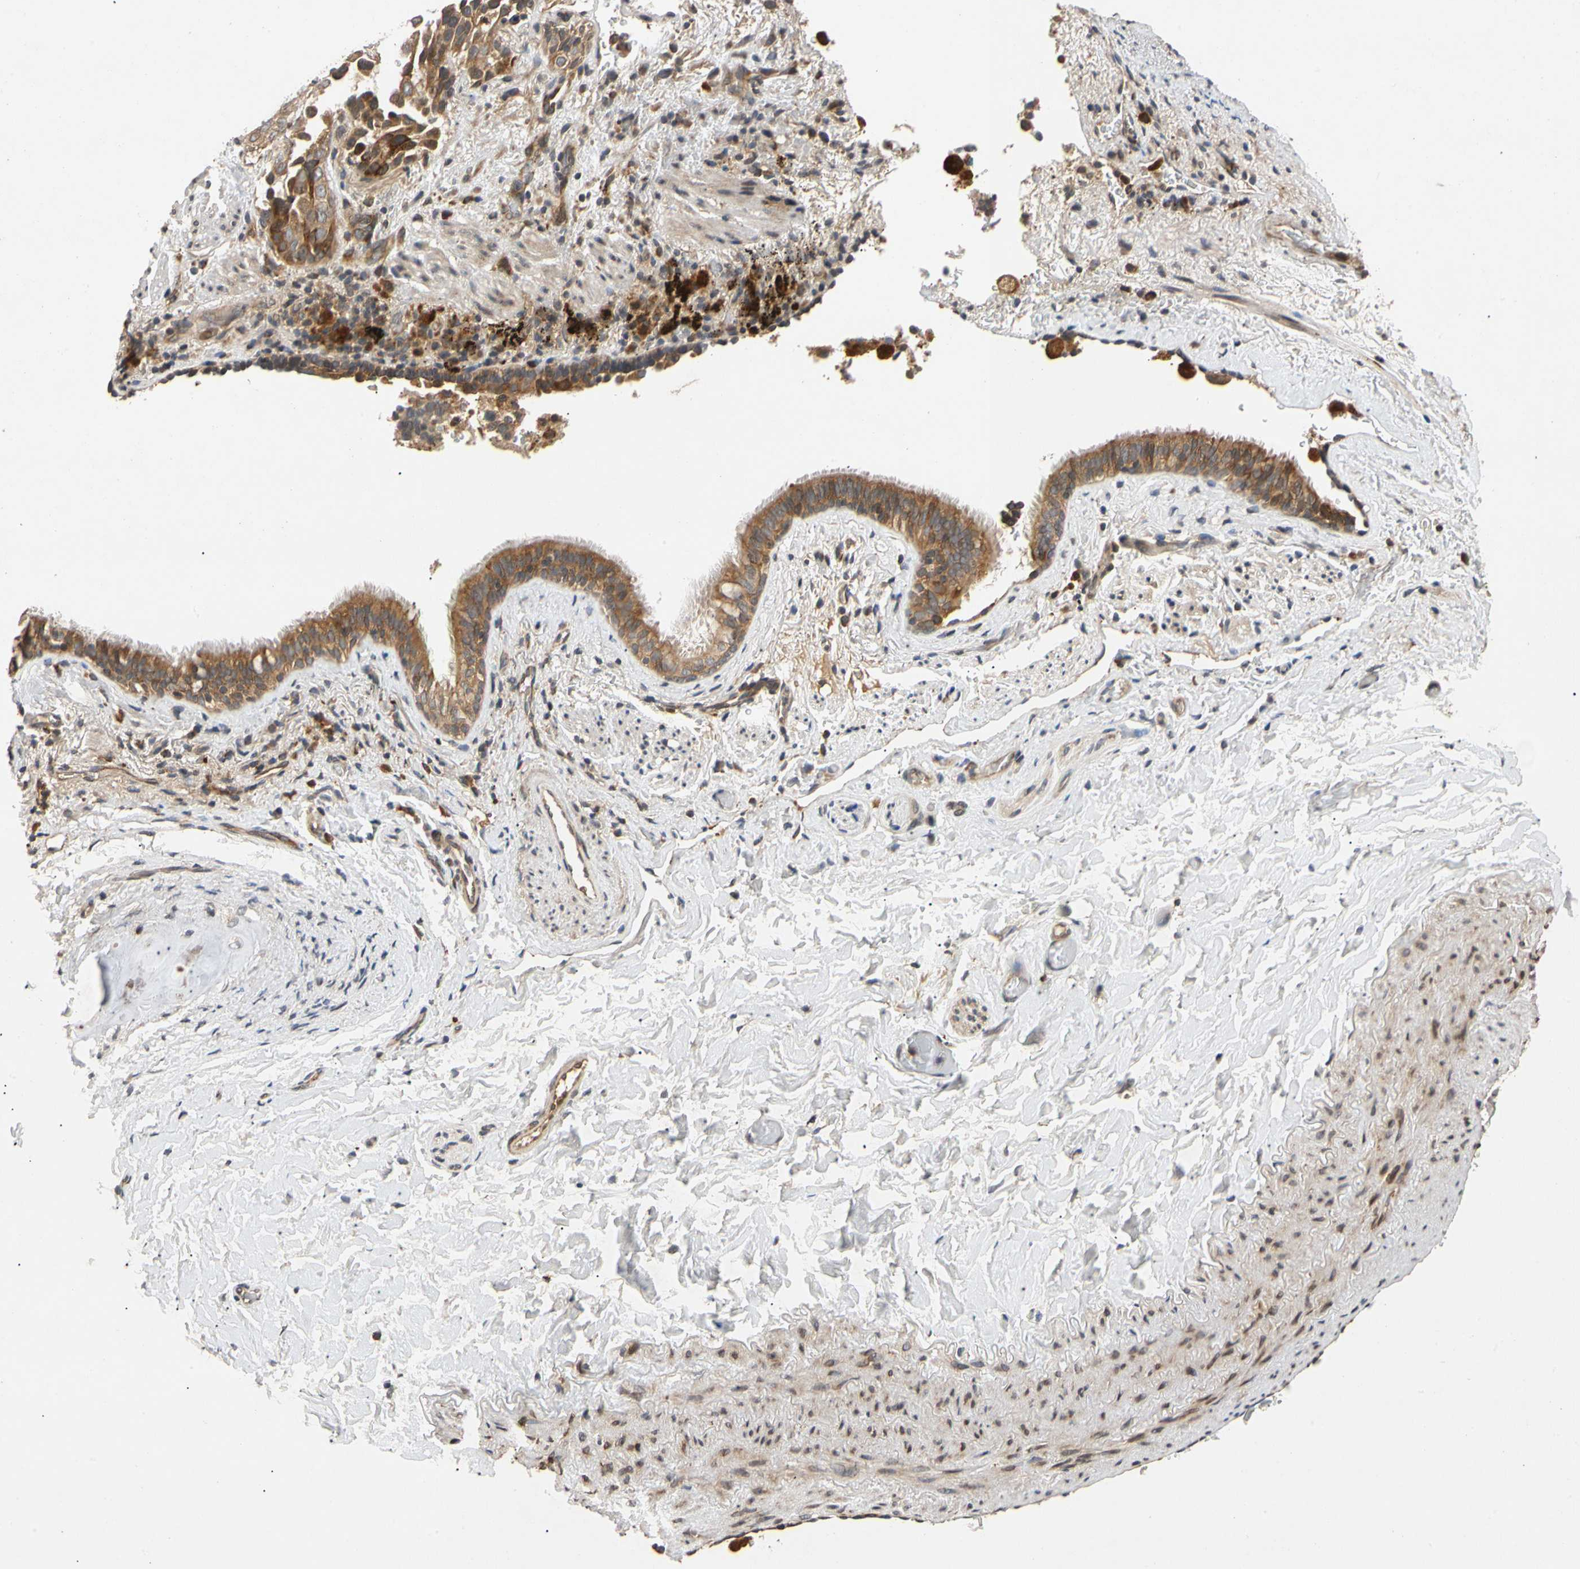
{"staining": {"intensity": "moderate", "quantity": ">75%", "location": "cytoplasmic/membranous"}, "tissue": "lung cancer", "cell_type": "Tumor cells", "image_type": "cancer", "snomed": [{"axis": "morphology", "description": "Squamous cell carcinoma, NOS"}, {"axis": "topography", "description": "Lung"}], "caption": "IHC histopathology image of neoplastic tissue: human squamous cell carcinoma (lung) stained using immunohistochemistry demonstrates medium levels of moderate protein expression localized specifically in the cytoplasmic/membranous of tumor cells, appearing as a cytoplasmic/membranous brown color.", "gene": "MRPS22", "patient": {"sex": "male", "age": 54}}